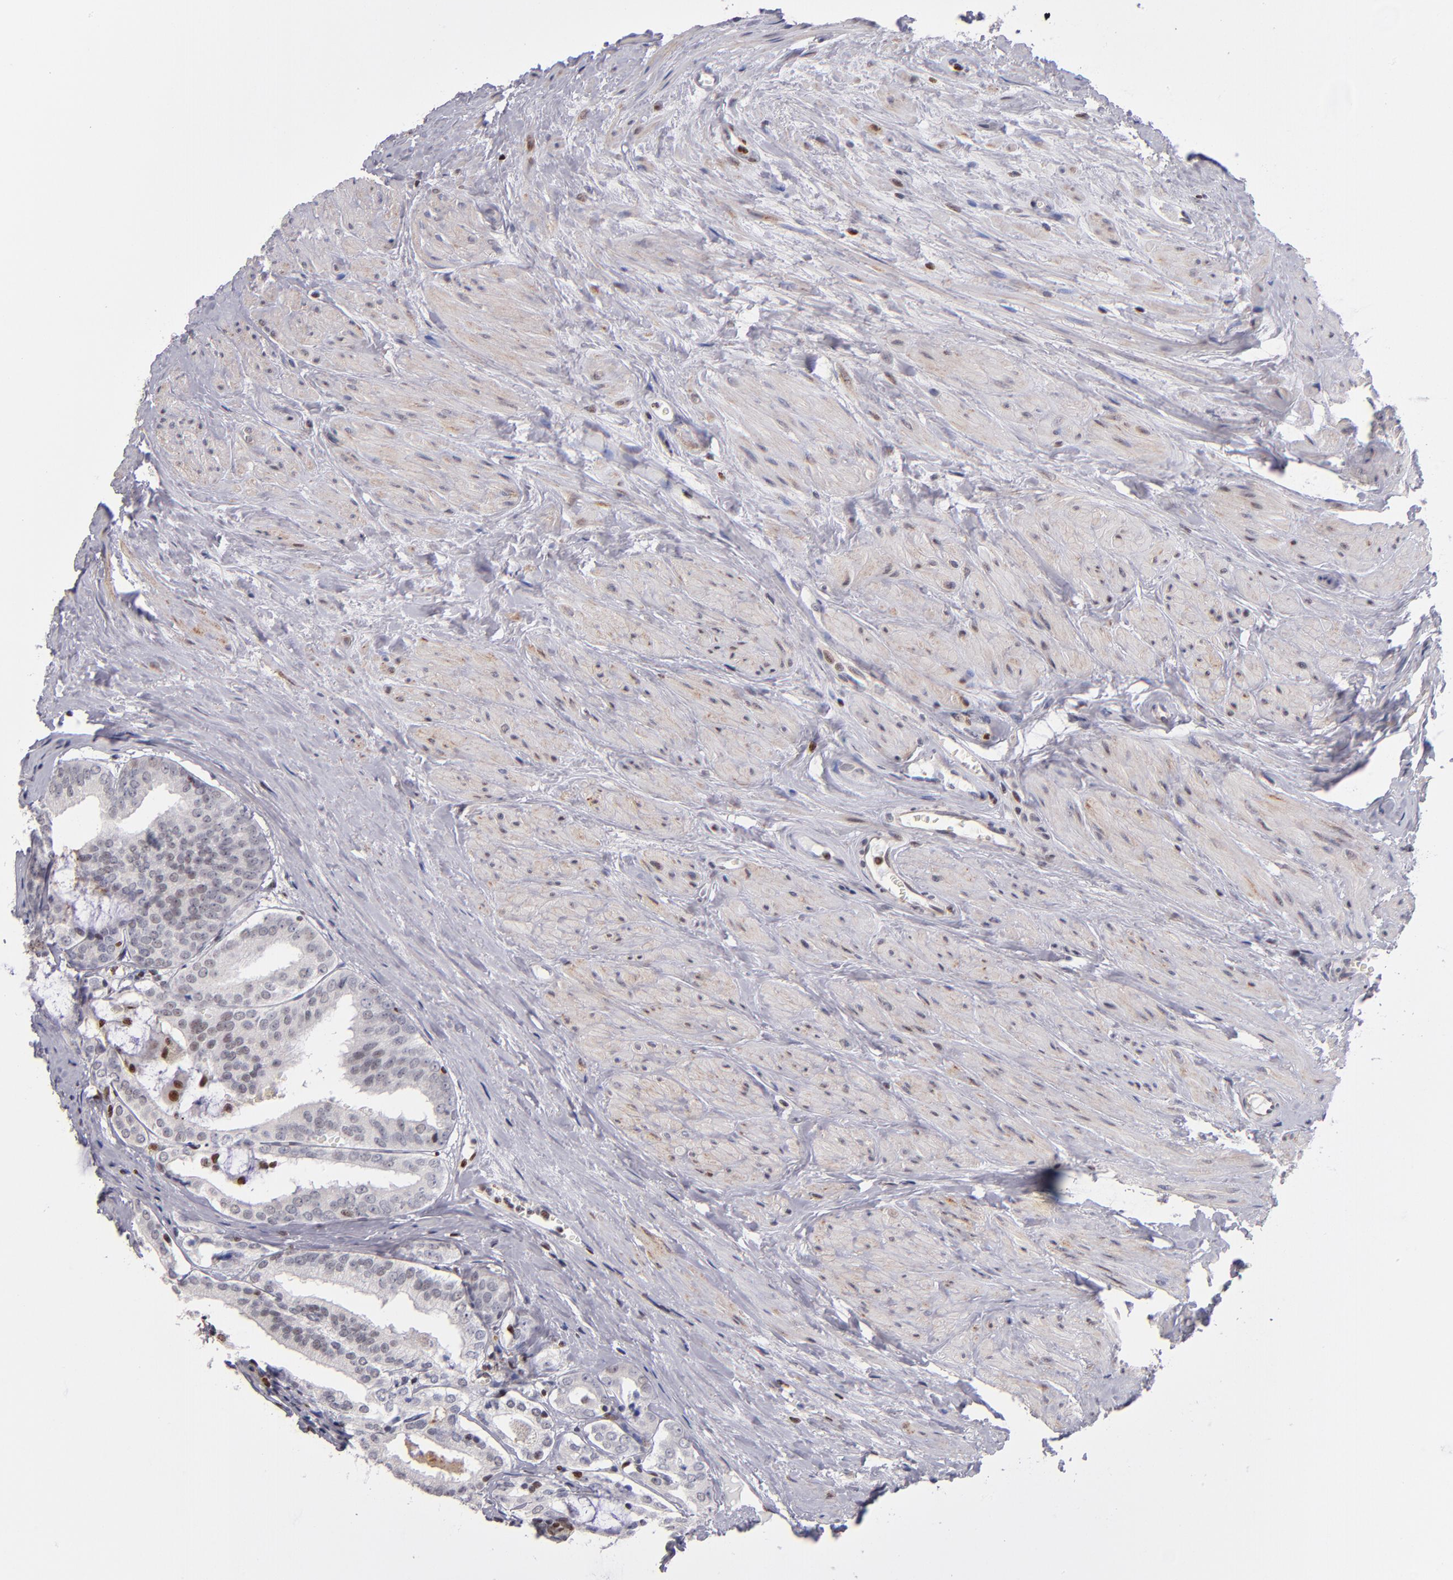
{"staining": {"intensity": "weak", "quantity": "<25%", "location": "nuclear"}, "tissue": "prostate cancer", "cell_type": "Tumor cells", "image_type": "cancer", "snomed": [{"axis": "morphology", "description": "Adenocarcinoma, Medium grade"}, {"axis": "topography", "description": "Prostate"}], "caption": "The histopathology image shows no staining of tumor cells in adenocarcinoma (medium-grade) (prostate). (DAB immunohistochemistry (IHC) visualized using brightfield microscopy, high magnification).", "gene": "POLA1", "patient": {"sex": "male", "age": 79}}